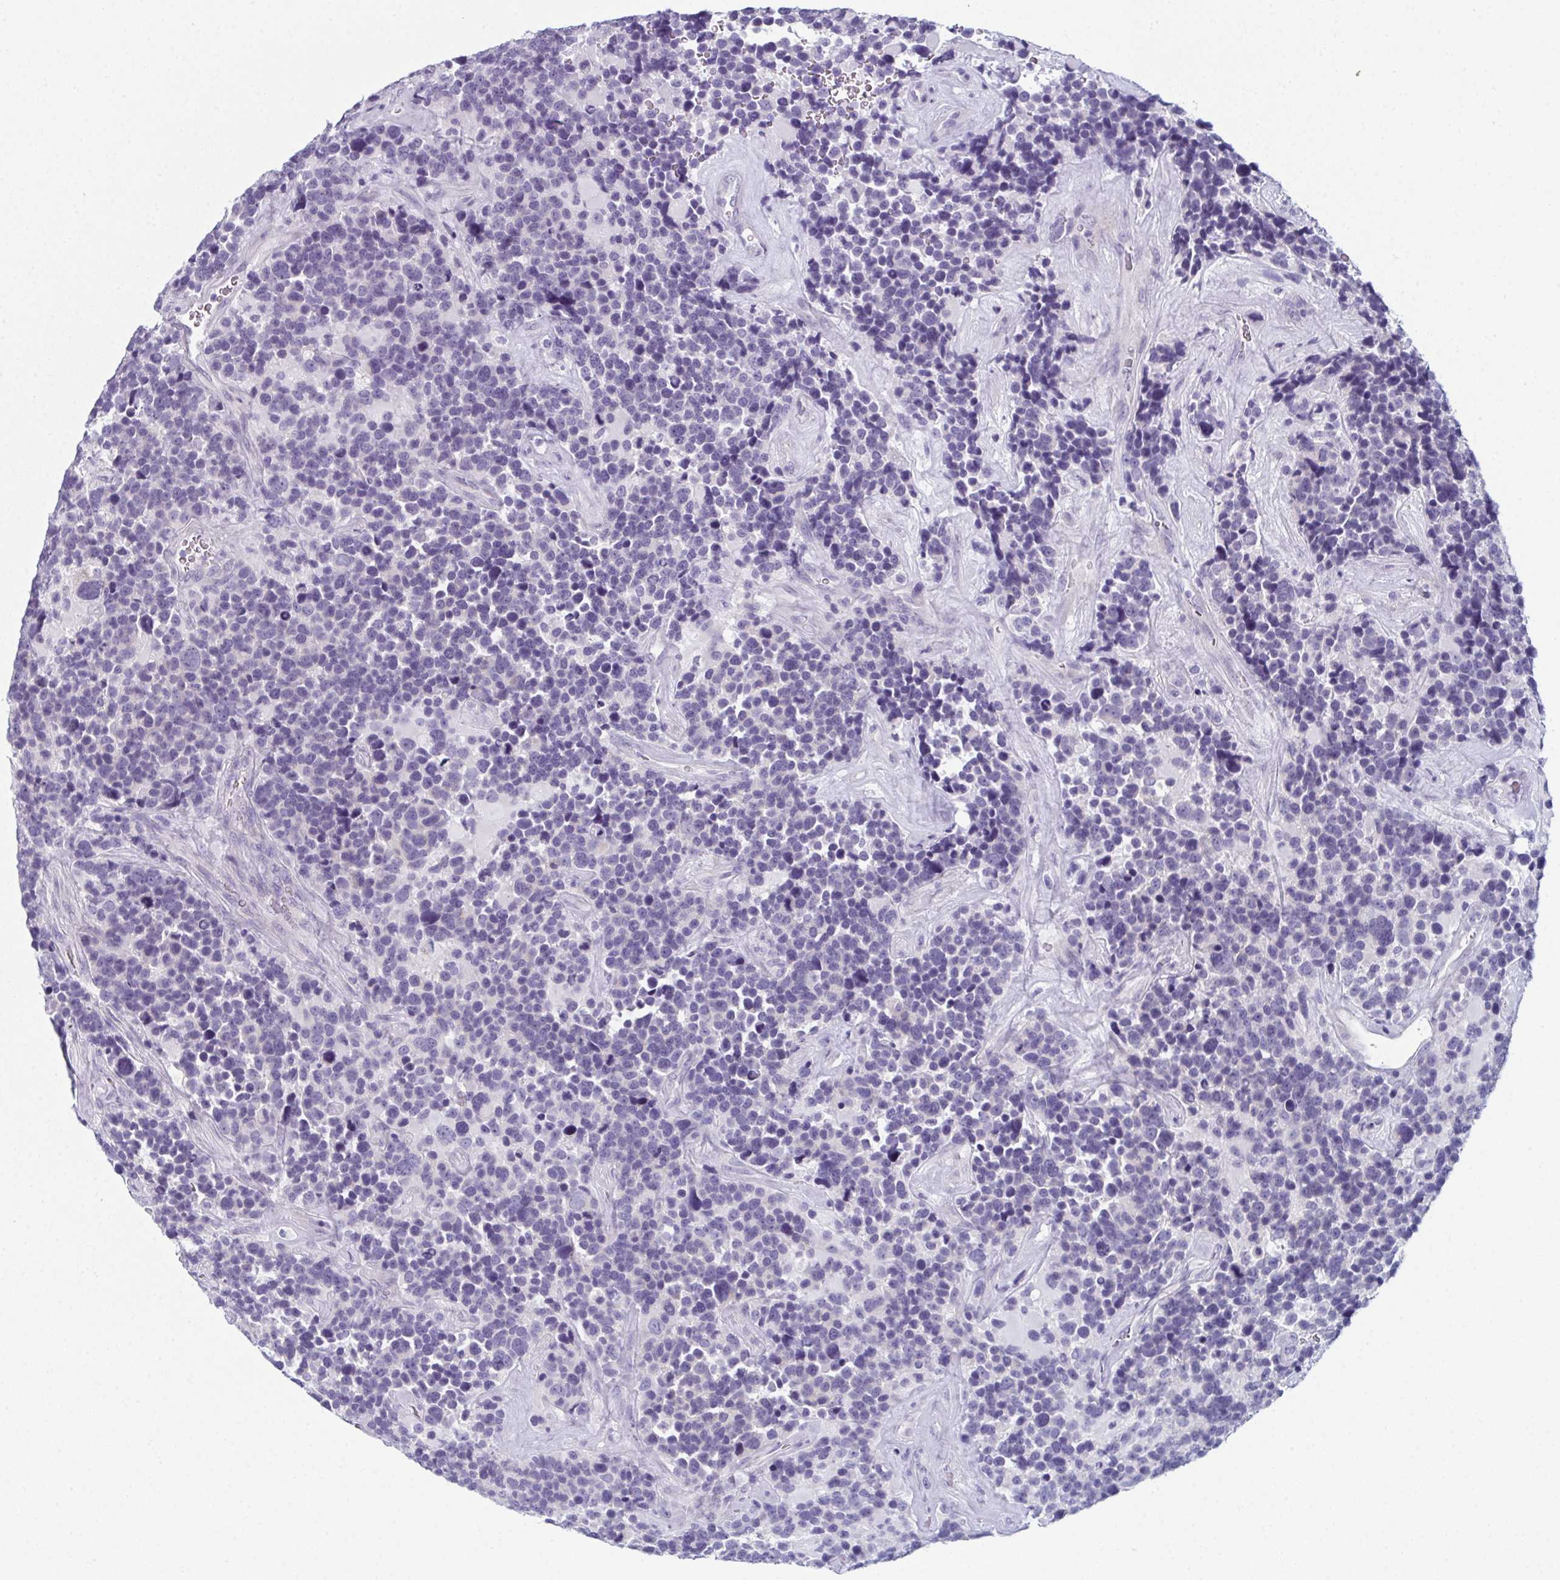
{"staining": {"intensity": "negative", "quantity": "none", "location": "none"}, "tissue": "glioma", "cell_type": "Tumor cells", "image_type": "cancer", "snomed": [{"axis": "morphology", "description": "Glioma, malignant, High grade"}, {"axis": "topography", "description": "Brain"}], "caption": "Protein analysis of malignant glioma (high-grade) displays no significant positivity in tumor cells. The staining was performed using DAB to visualize the protein expression in brown, while the nuclei were stained in blue with hematoxylin (Magnification: 20x).", "gene": "ENKUR", "patient": {"sex": "male", "age": 33}}